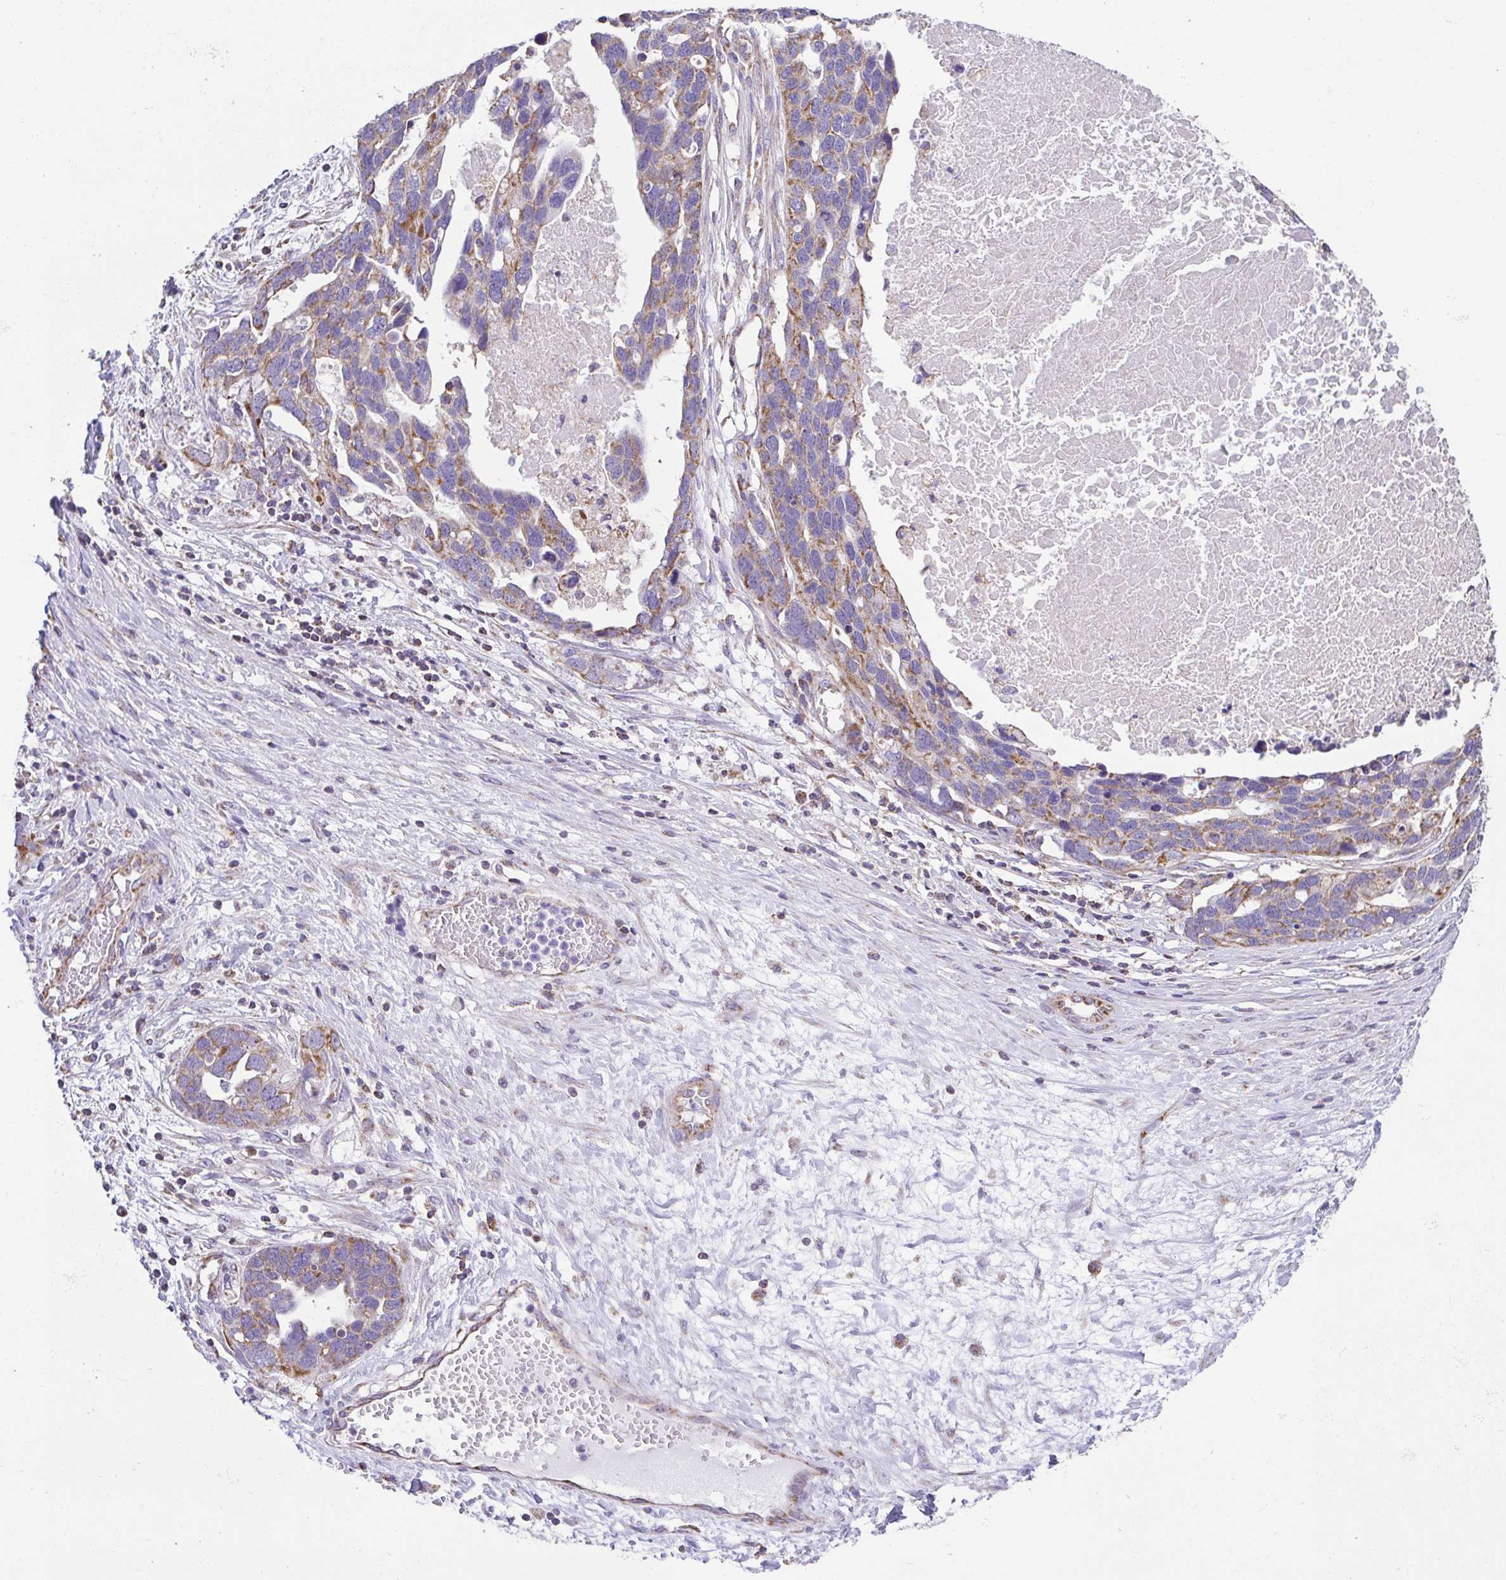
{"staining": {"intensity": "moderate", "quantity": ">75%", "location": "cytoplasmic/membranous"}, "tissue": "ovarian cancer", "cell_type": "Tumor cells", "image_type": "cancer", "snomed": [{"axis": "morphology", "description": "Cystadenocarcinoma, serous, NOS"}, {"axis": "topography", "description": "Ovary"}], "caption": "Immunohistochemical staining of human ovarian cancer (serous cystadenocarcinoma) shows medium levels of moderate cytoplasmic/membranous staining in about >75% of tumor cells.", "gene": "GINM1", "patient": {"sex": "female", "age": 54}}